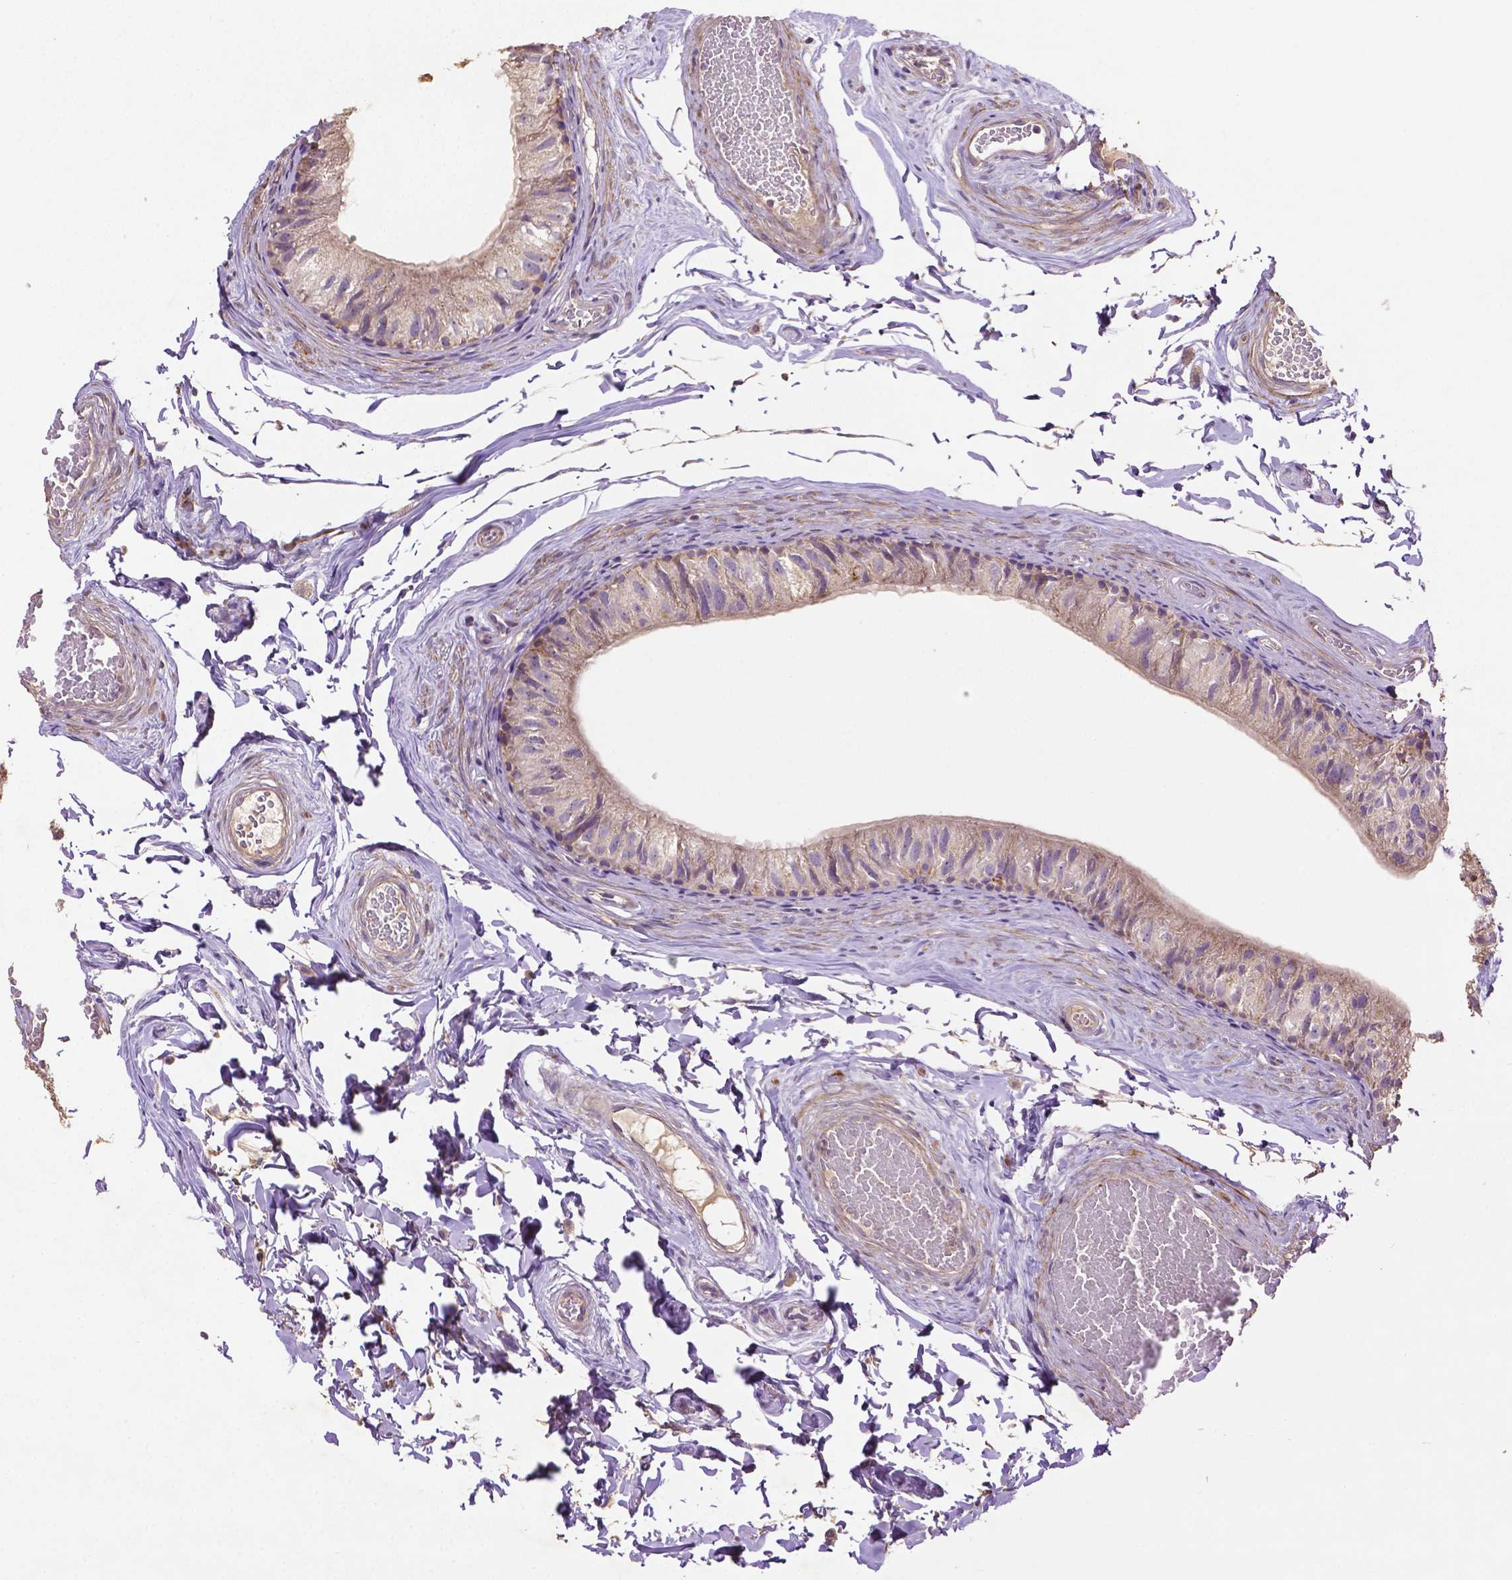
{"staining": {"intensity": "moderate", "quantity": "<25%", "location": "cytoplasmic/membranous"}, "tissue": "epididymis", "cell_type": "Glandular cells", "image_type": "normal", "snomed": [{"axis": "morphology", "description": "Normal tissue, NOS"}, {"axis": "topography", "description": "Epididymis"}], "caption": "High-power microscopy captured an IHC image of benign epididymis, revealing moderate cytoplasmic/membranous expression in about <25% of glandular cells. The staining was performed using DAB to visualize the protein expression in brown, while the nuclei were stained in blue with hematoxylin (Magnification: 20x).", "gene": "LRR1", "patient": {"sex": "male", "age": 45}}